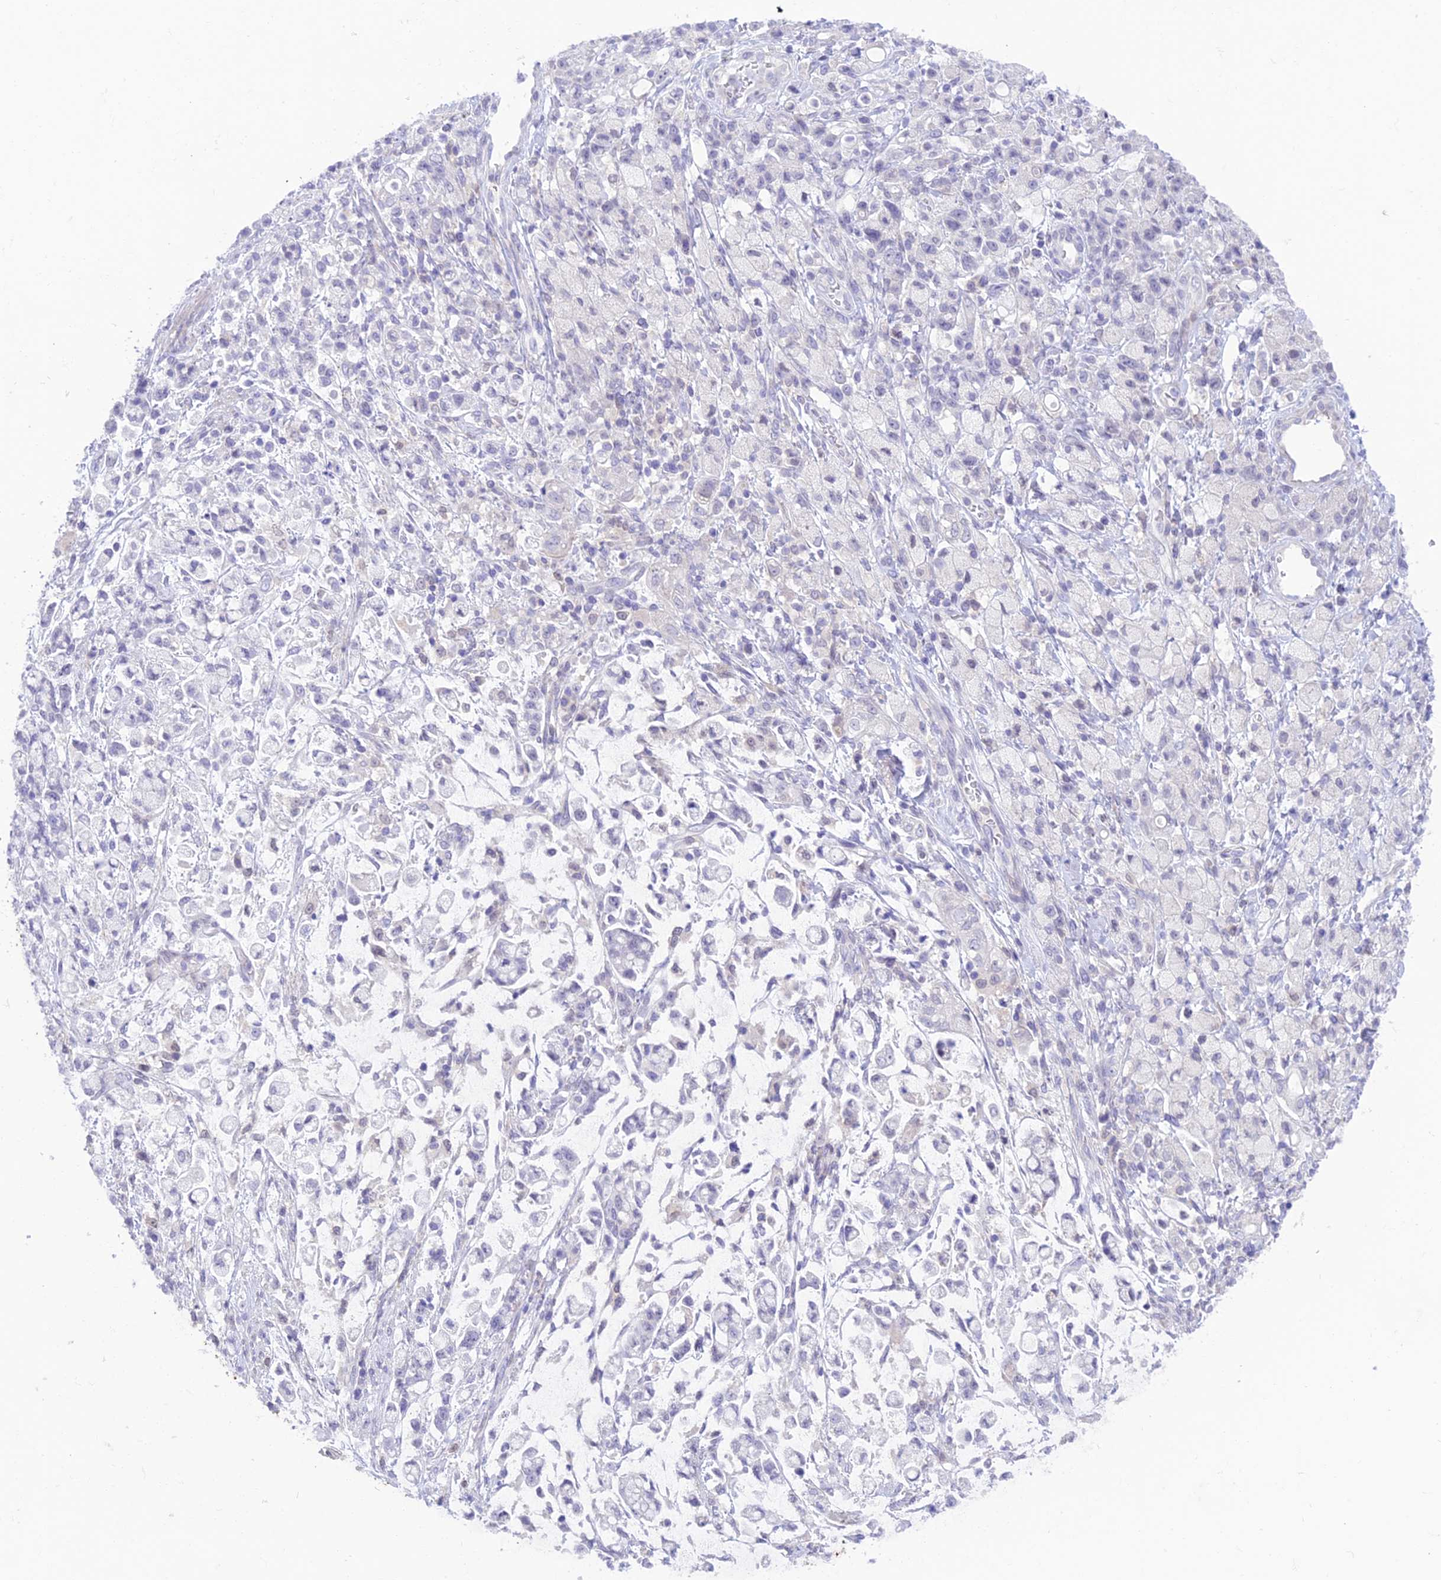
{"staining": {"intensity": "negative", "quantity": "none", "location": "none"}, "tissue": "stomach cancer", "cell_type": "Tumor cells", "image_type": "cancer", "snomed": [{"axis": "morphology", "description": "Adenocarcinoma, NOS"}, {"axis": "topography", "description": "Stomach"}], "caption": "There is no significant positivity in tumor cells of stomach cancer.", "gene": "BMT2", "patient": {"sex": "female", "age": 60}}